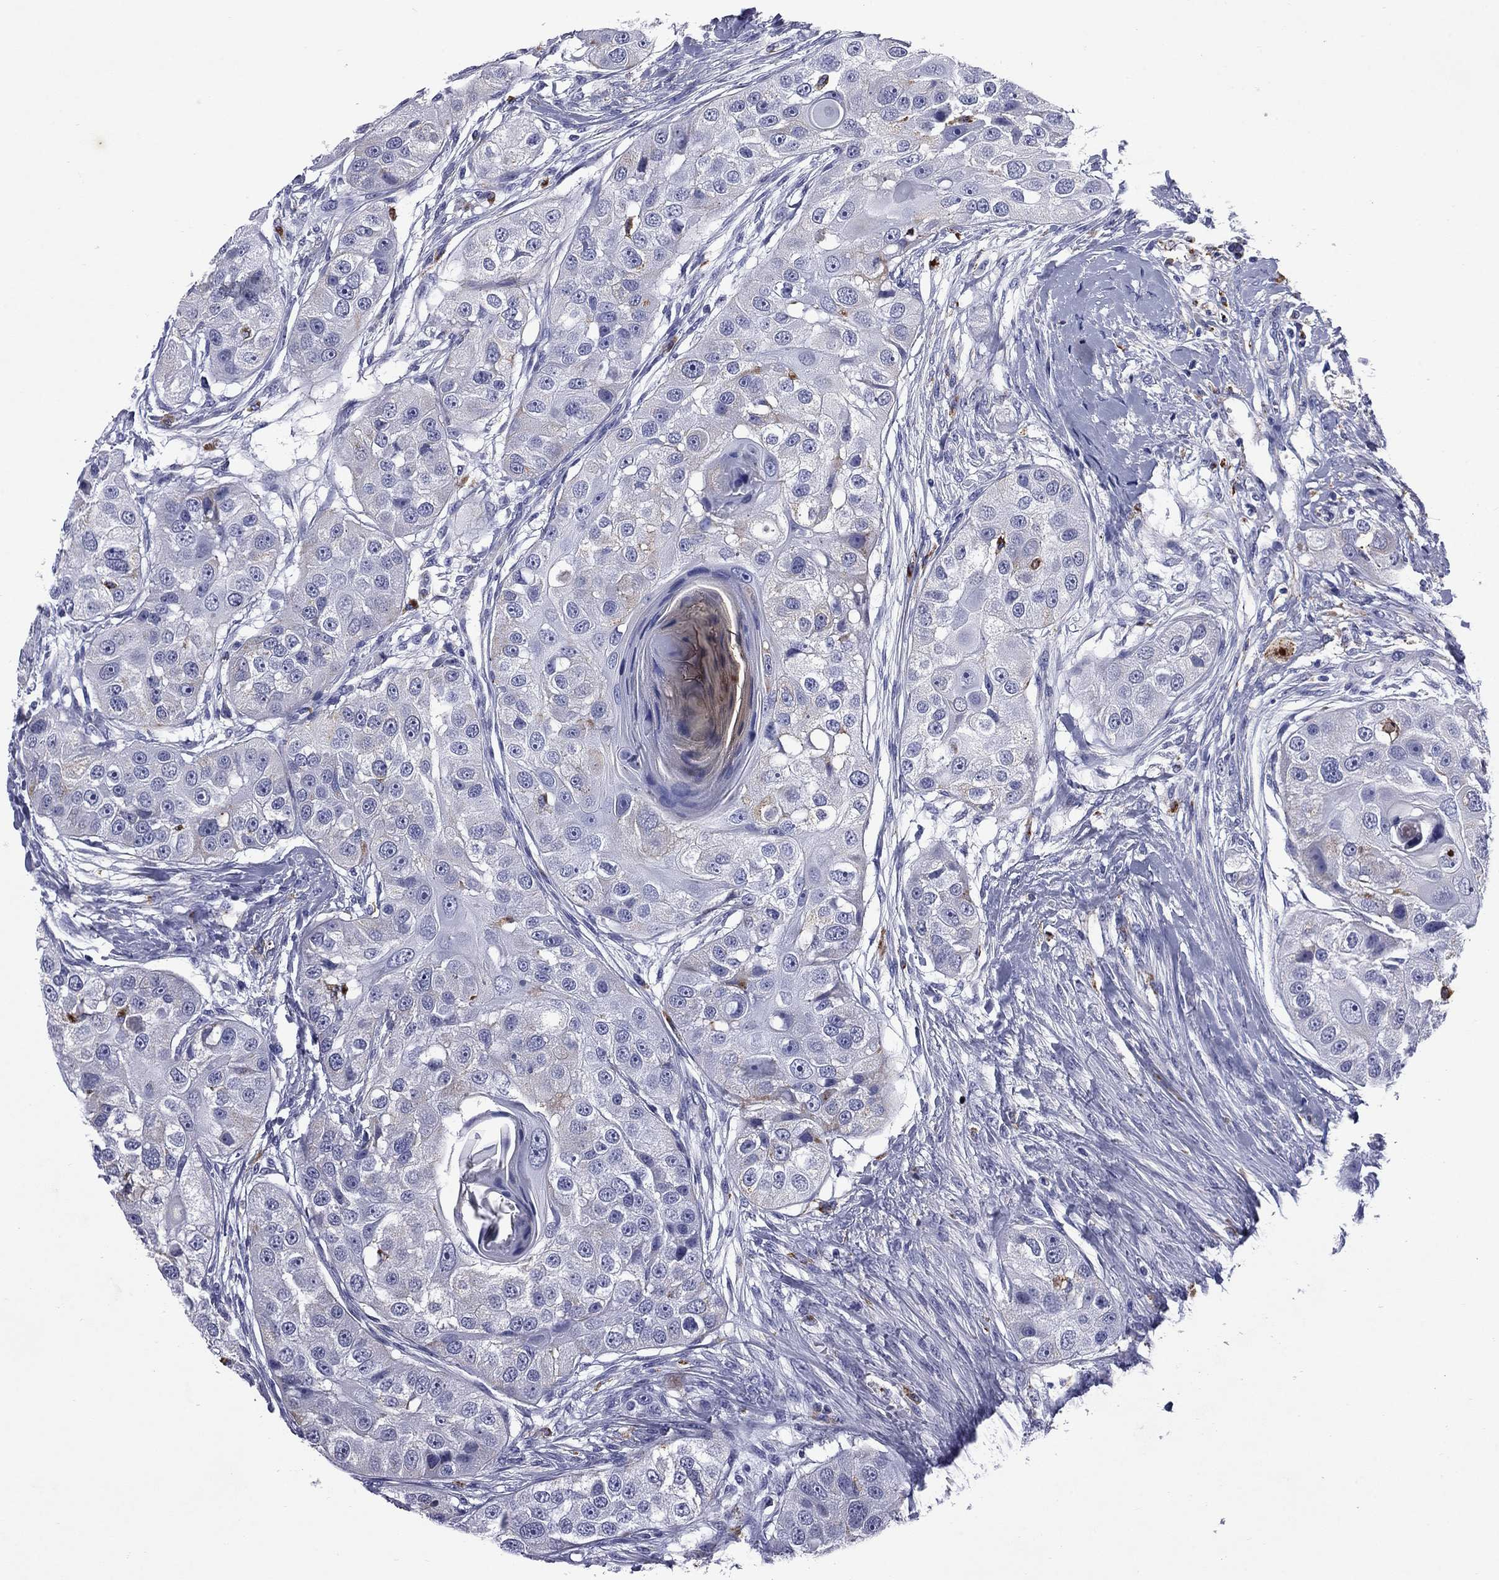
{"staining": {"intensity": "negative", "quantity": "none", "location": "none"}, "tissue": "head and neck cancer", "cell_type": "Tumor cells", "image_type": "cancer", "snomed": [{"axis": "morphology", "description": "Normal tissue, NOS"}, {"axis": "morphology", "description": "Squamous cell carcinoma, NOS"}, {"axis": "topography", "description": "Skeletal muscle"}, {"axis": "topography", "description": "Head-Neck"}], "caption": "A high-resolution micrograph shows IHC staining of squamous cell carcinoma (head and neck), which demonstrates no significant positivity in tumor cells.", "gene": "MADCAM1", "patient": {"sex": "male", "age": 51}}